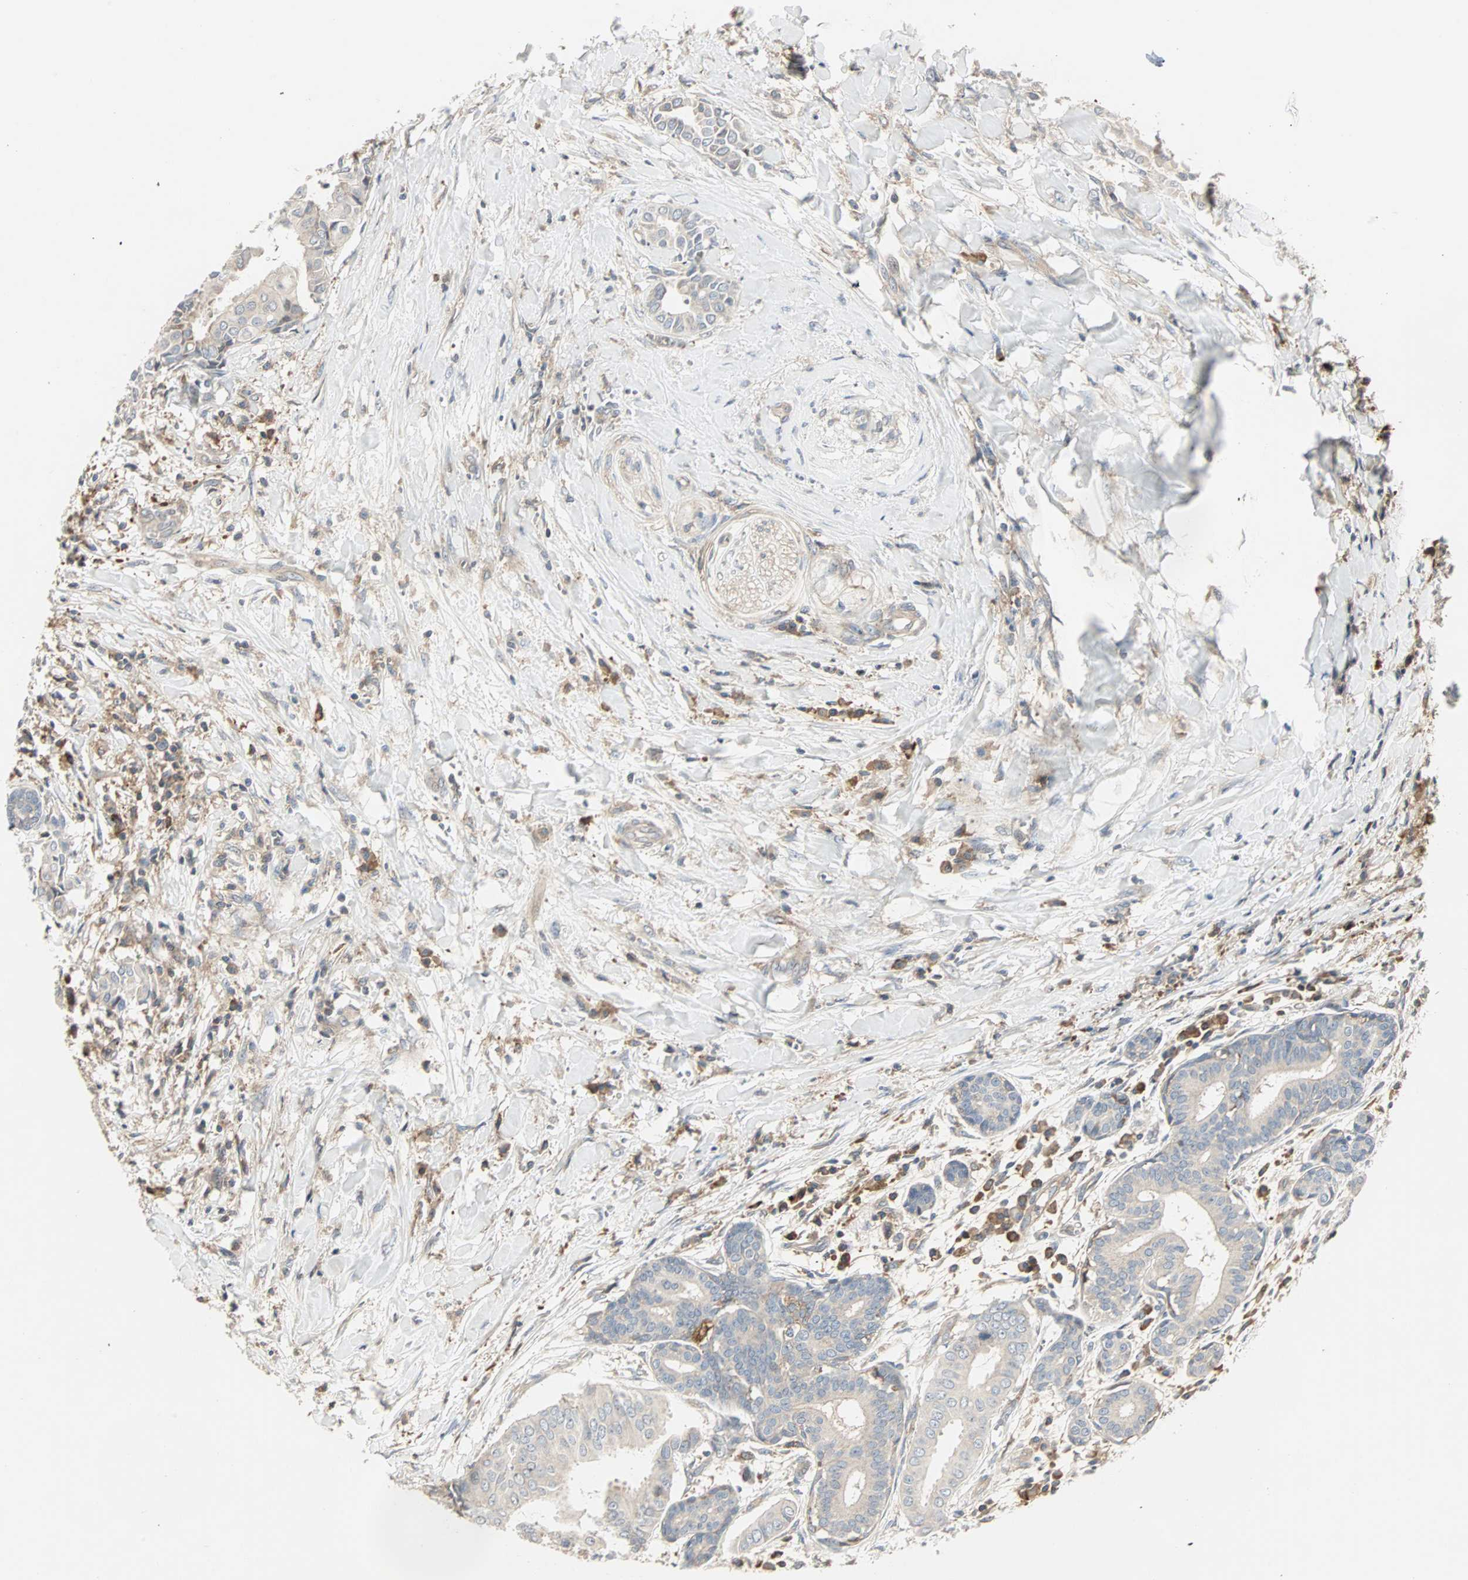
{"staining": {"intensity": "weak", "quantity": "25%-75%", "location": "cytoplasmic/membranous"}, "tissue": "head and neck cancer", "cell_type": "Tumor cells", "image_type": "cancer", "snomed": [{"axis": "morphology", "description": "Adenocarcinoma, NOS"}, {"axis": "topography", "description": "Salivary gland"}, {"axis": "topography", "description": "Head-Neck"}], "caption": "Brown immunohistochemical staining in human adenocarcinoma (head and neck) reveals weak cytoplasmic/membranous expression in about 25%-75% of tumor cells. The protein of interest is shown in brown color, while the nuclei are stained blue.", "gene": "GNAI2", "patient": {"sex": "female", "age": 59}}